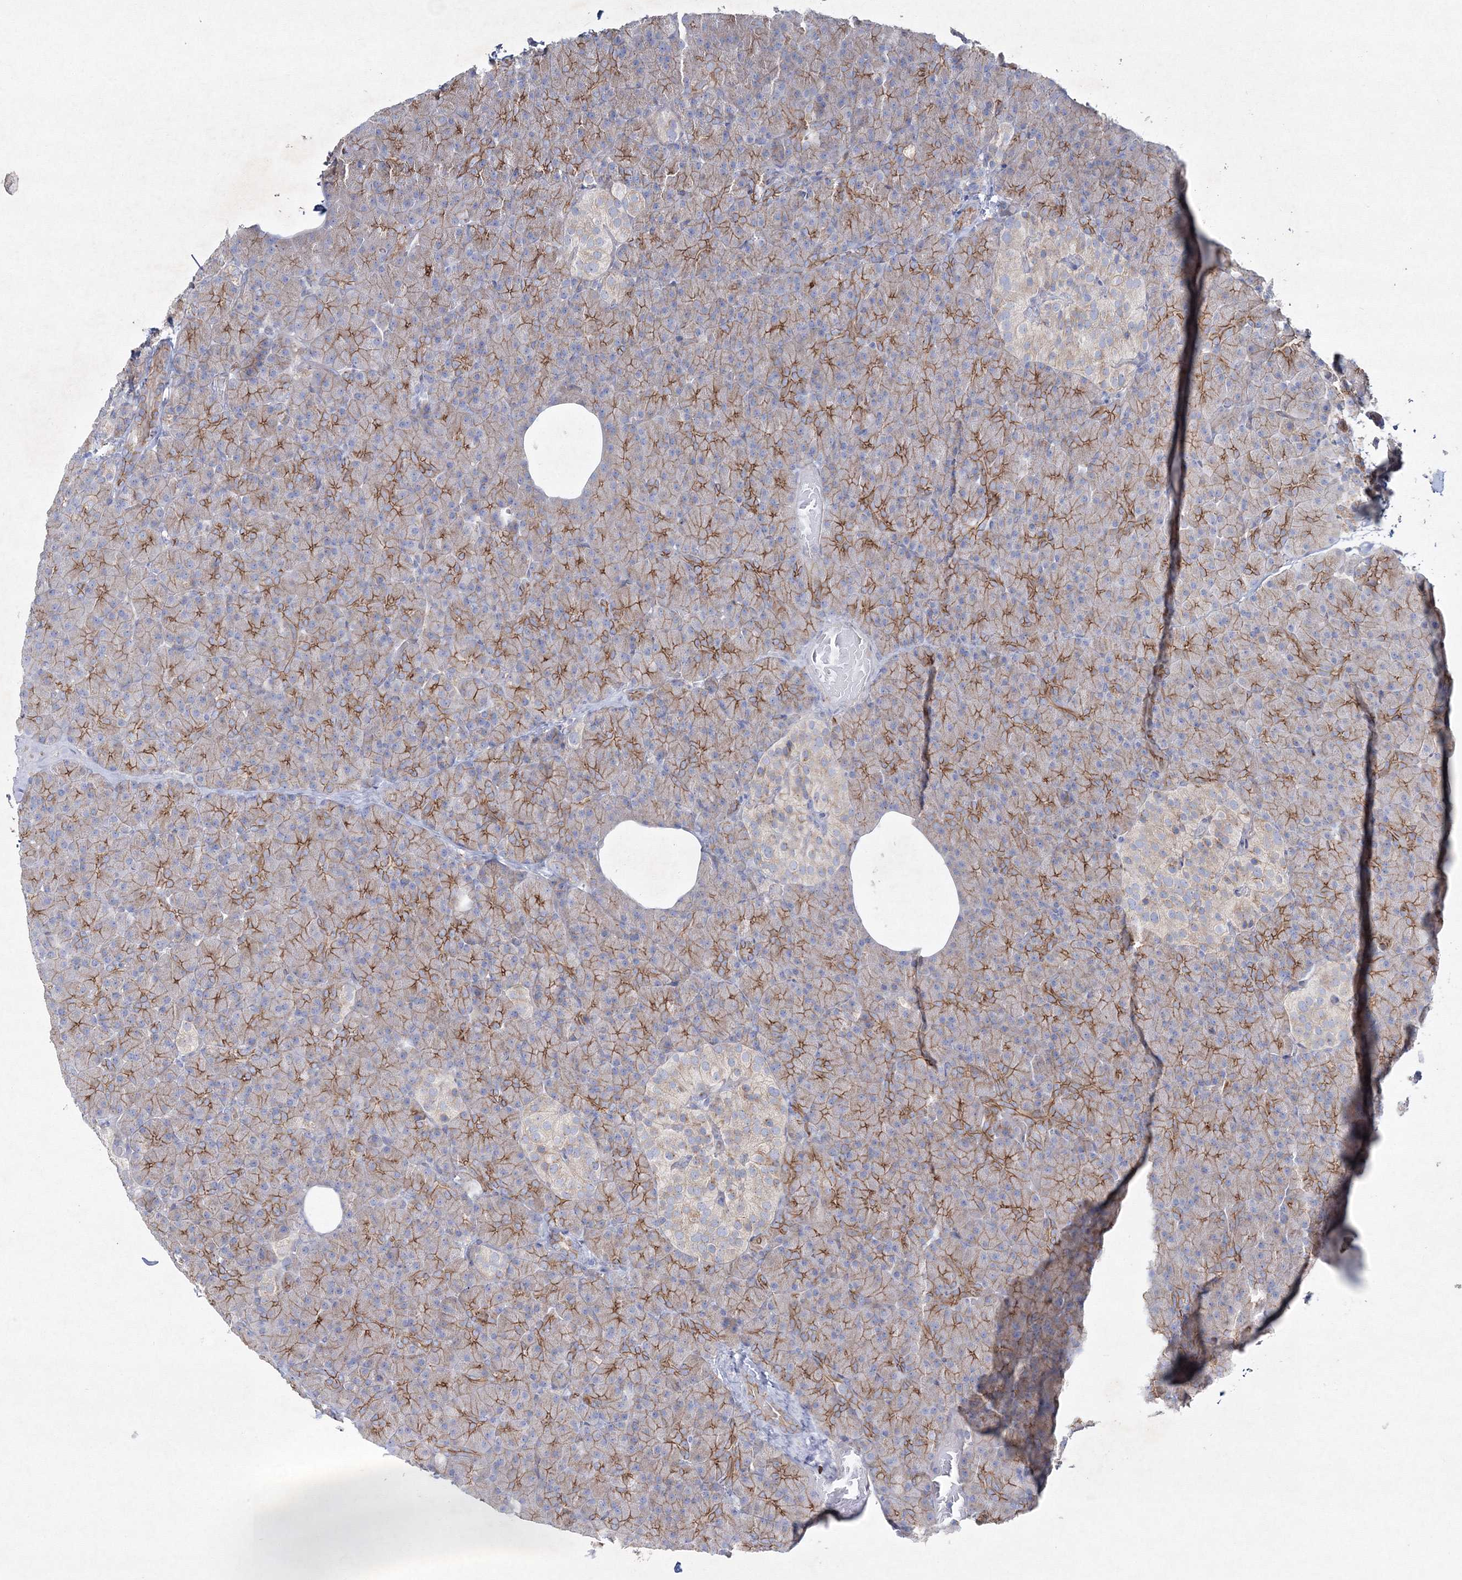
{"staining": {"intensity": "moderate", "quantity": "25%-75%", "location": "cytoplasmic/membranous"}, "tissue": "pancreas", "cell_type": "Exocrine glandular cells", "image_type": "normal", "snomed": [{"axis": "morphology", "description": "Normal tissue, NOS"}, {"axis": "topography", "description": "Pancreas"}], "caption": "A high-resolution micrograph shows immunohistochemistry staining of unremarkable pancreas, which shows moderate cytoplasmic/membranous expression in about 25%-75% of exocrine glandular cells. (brown staining indicates protein expression, while blue staining denotes nuclei).", "gene": "NAA40", "patient": {"sex": "female", "age": 43}}